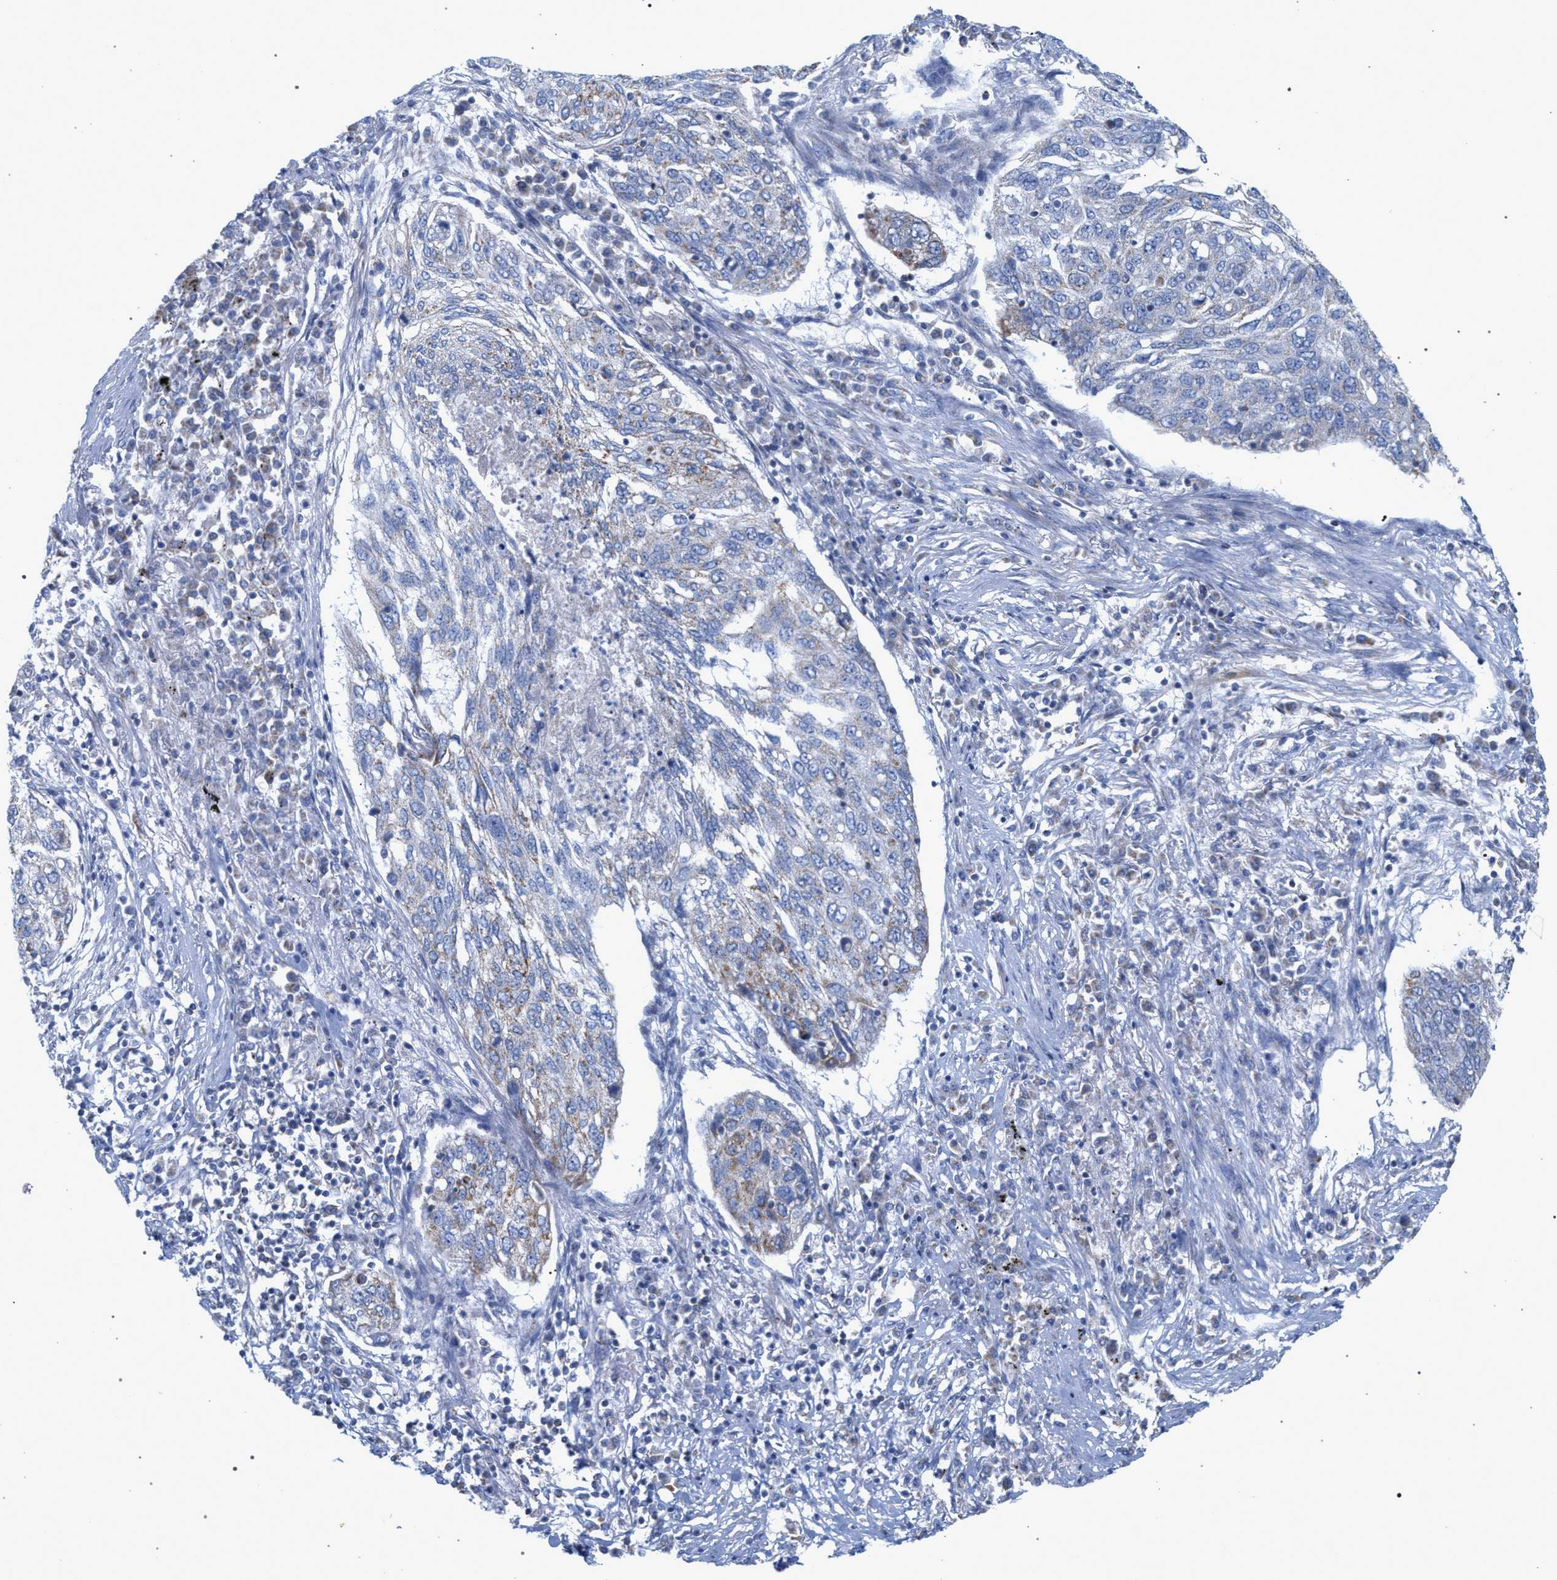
{"staining": {"intensity": "negative", "quantity": "none", "location": "none"}, "tissue": "lung cancer", "cell_type": "Tumor cells", "image_type": "cancer", "snomed": [{"axis": "morphology", "description": "Squamous cell carcinoma, NOS"}, {"axis": "topography", "description": "Lung"}], "caption": "Immunohistochemistry (IHC) image of squamous cell carcinoma (lung) stained for a protein (brown), which exhibits no expression in tumor cells.", "gene": "ECI2", "patient": {"sex": "female", "age": 63}}